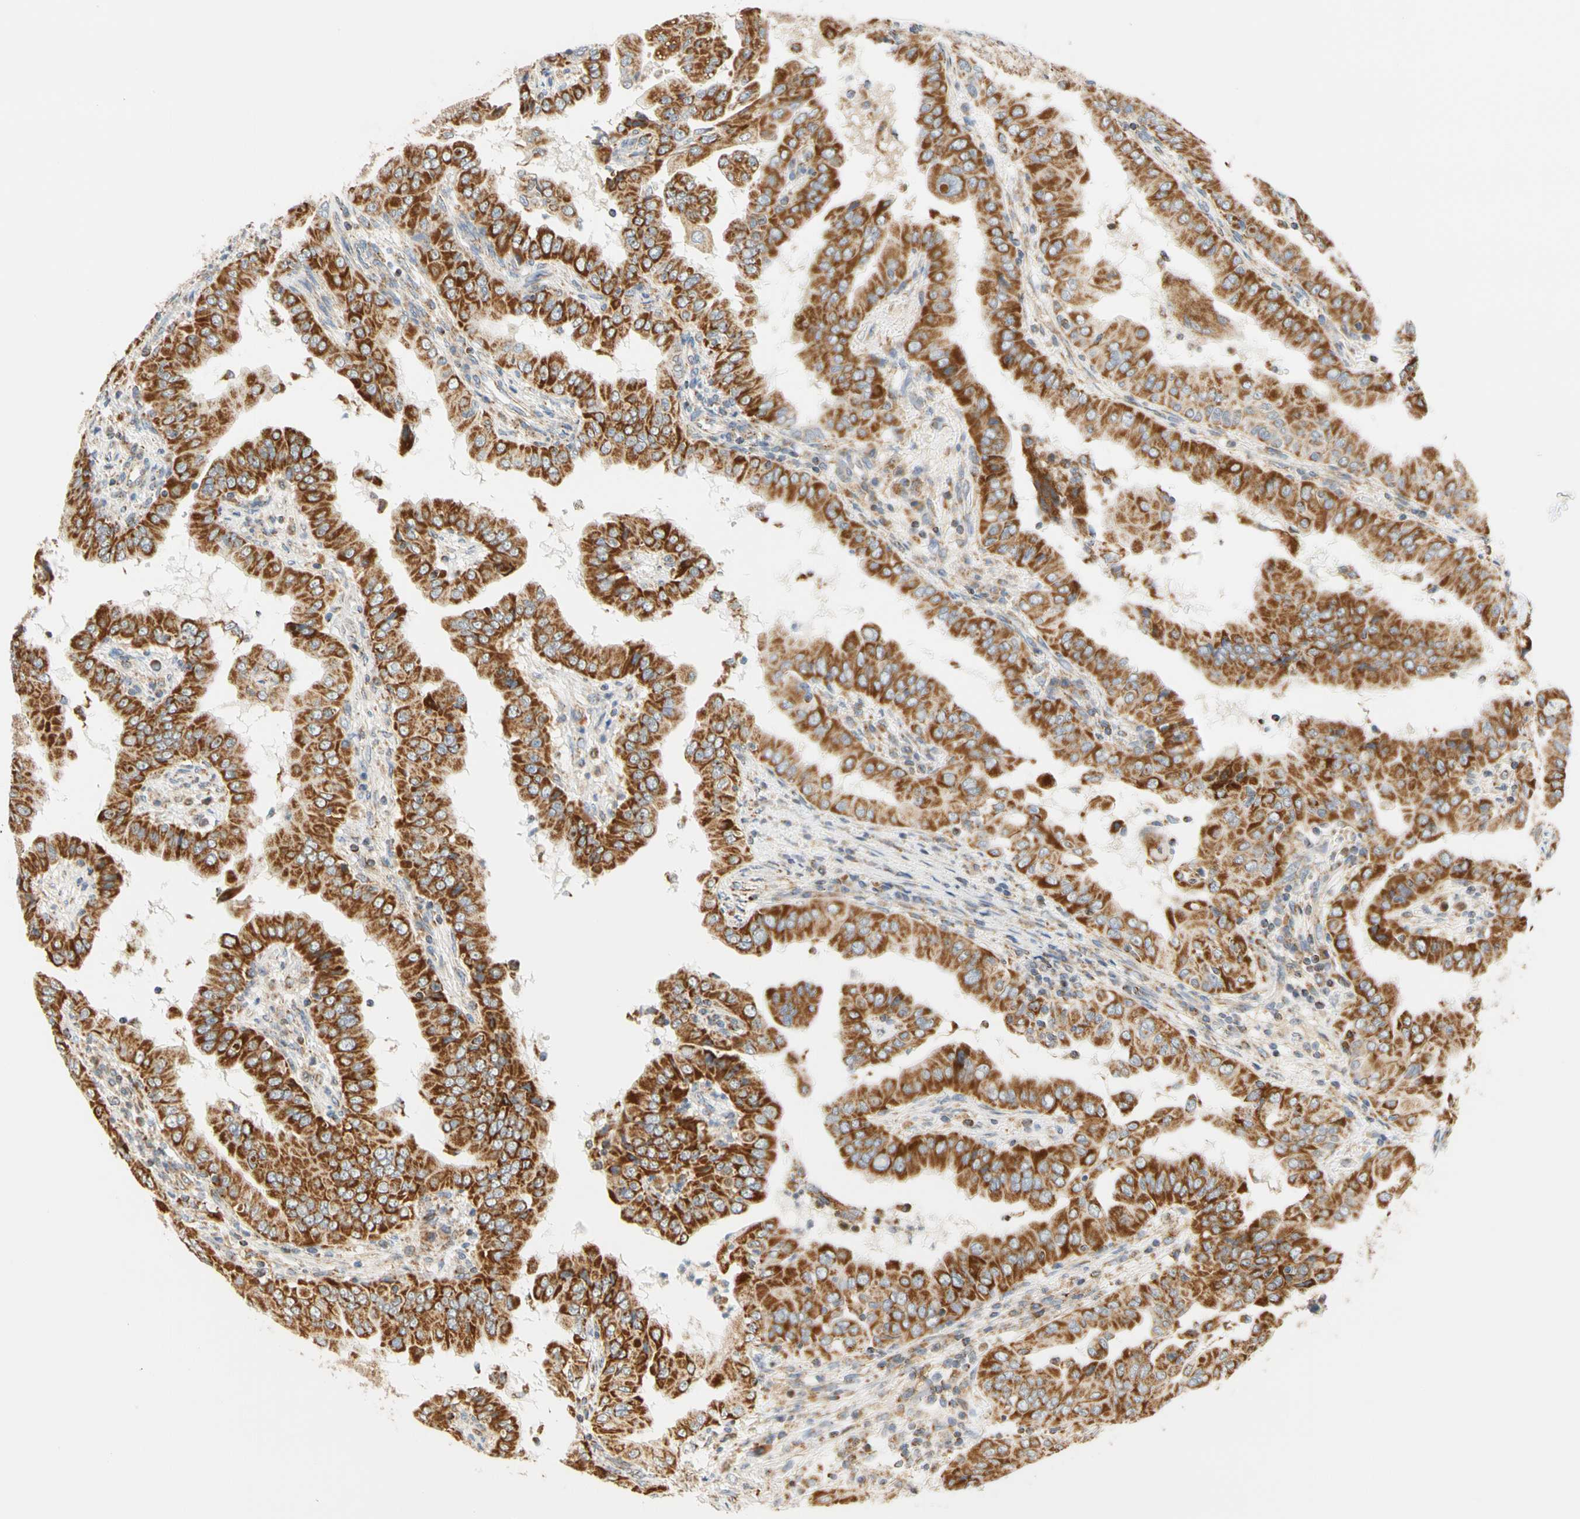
{"staining": {"intensity": "strong", "quantity": ">75%", "location": "cytoplasmic/membranous"}, "tissue": "thyroid cancer", "cell_type": "Tumor cells", "image_type": "cancer", "snomed": [{"axis": "morphology", "description": "Papillary adenocarcinoma, NOS"}, {"axis": "topography", "description": "Thyroid gland"}], "caption": "Immunohistochemical staining of papillary adenocarcinoma (thyroid) demonstrates strong cytoplasmic/membranous protein positivity in about >75% of tumor cells.", "gene": "SFXN3", "patient": {"sex": "male", "age": 33}}